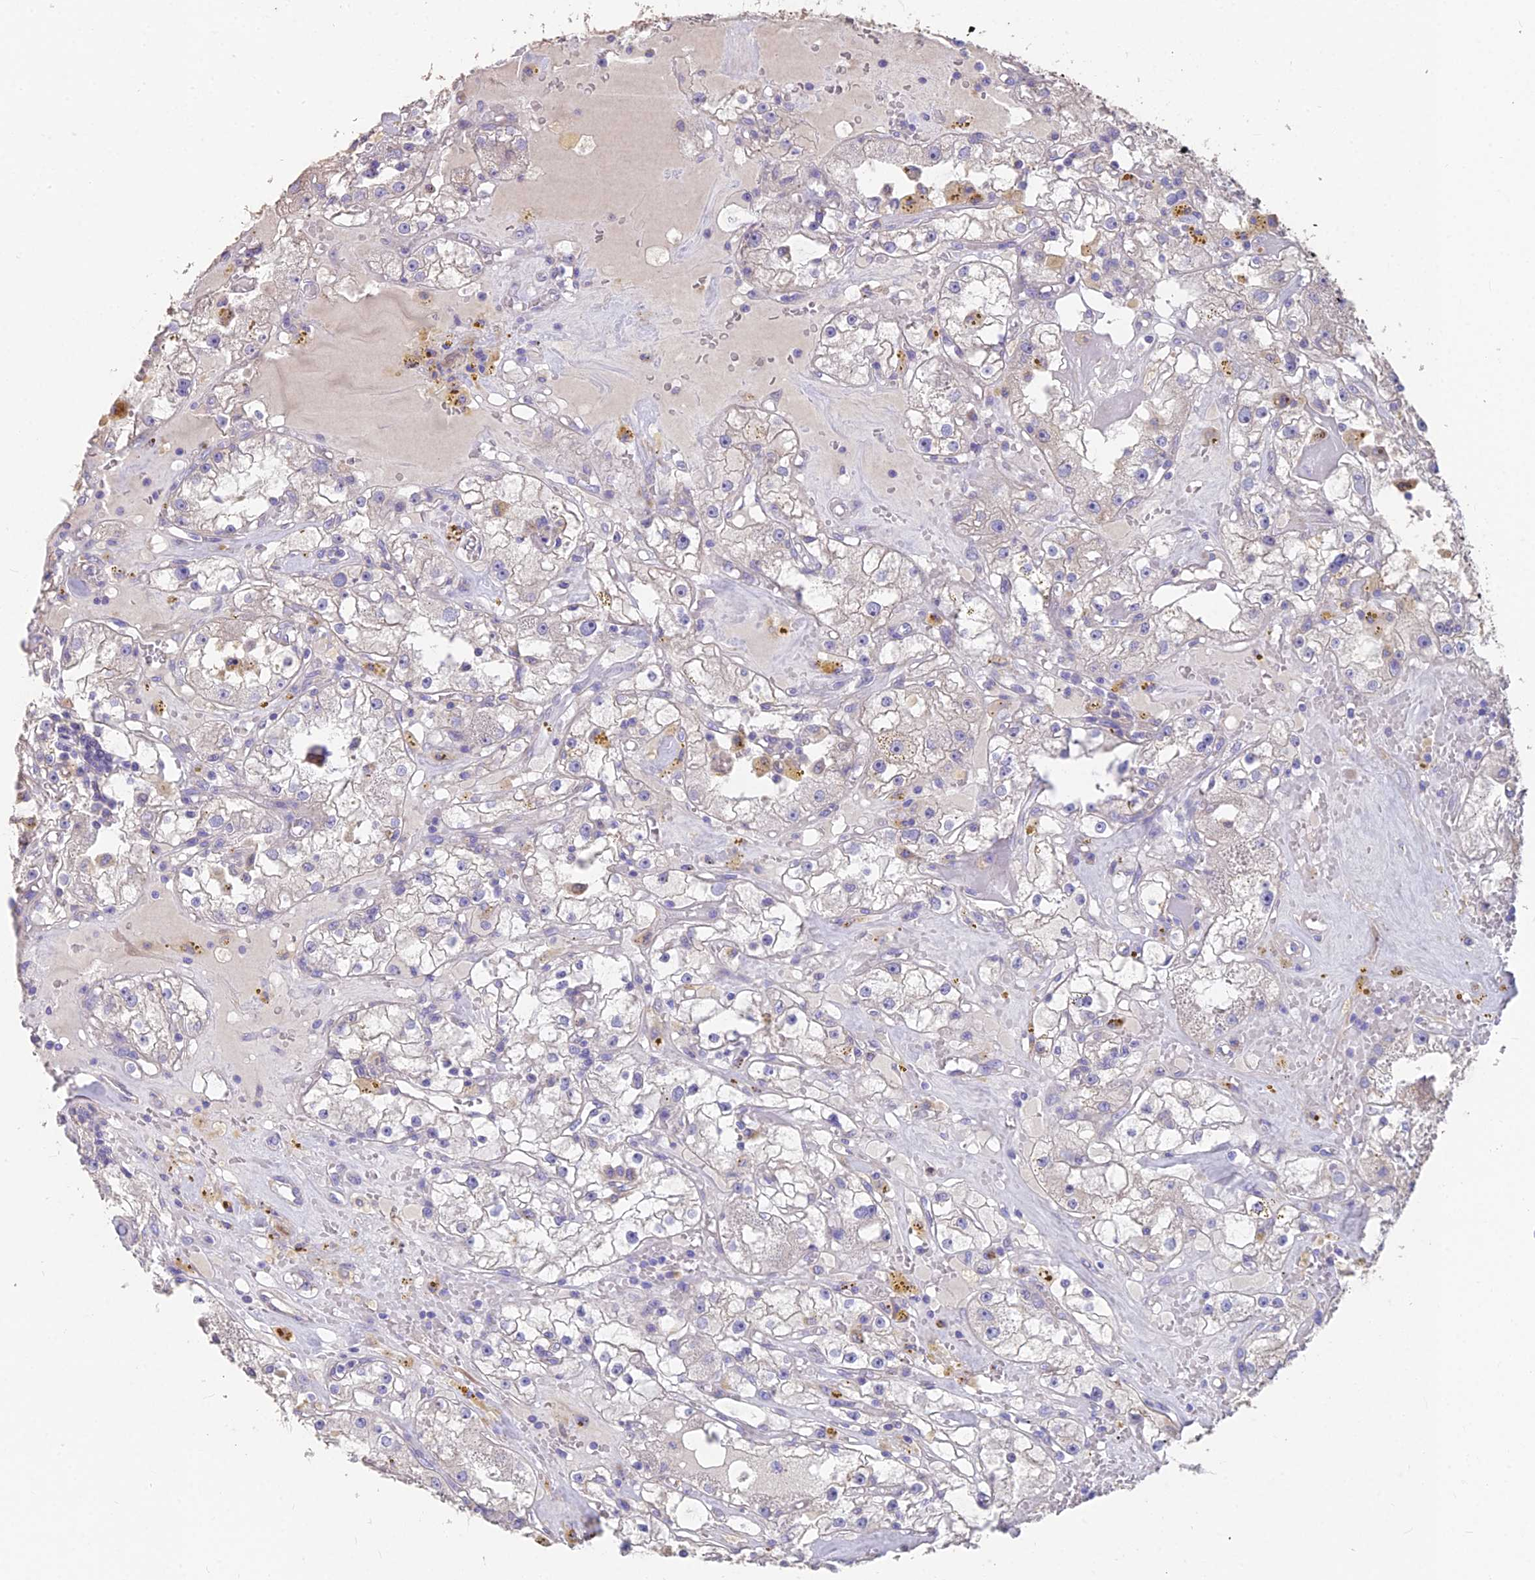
{"staining": {"intensity": "negative", "quantity": "none", "location": "none"}, "tissue": "renal cancer", "cell_type": "Tumor cells", "image_type": "cancer", "snomed": [{"axis": "morphology", "description": "Adenocarcinoma, NOS"}, {"axis": "topography", "description": "Kidney"}], "caption": "DAB immunohistochemical staining of renal adenocarcinoma displays no significant staining in tumor cells. (DAB immunohistochemistry (IHC), high magnification).", "gene": "FAM168B", "patient": {"sex": "male", "age": 56}}